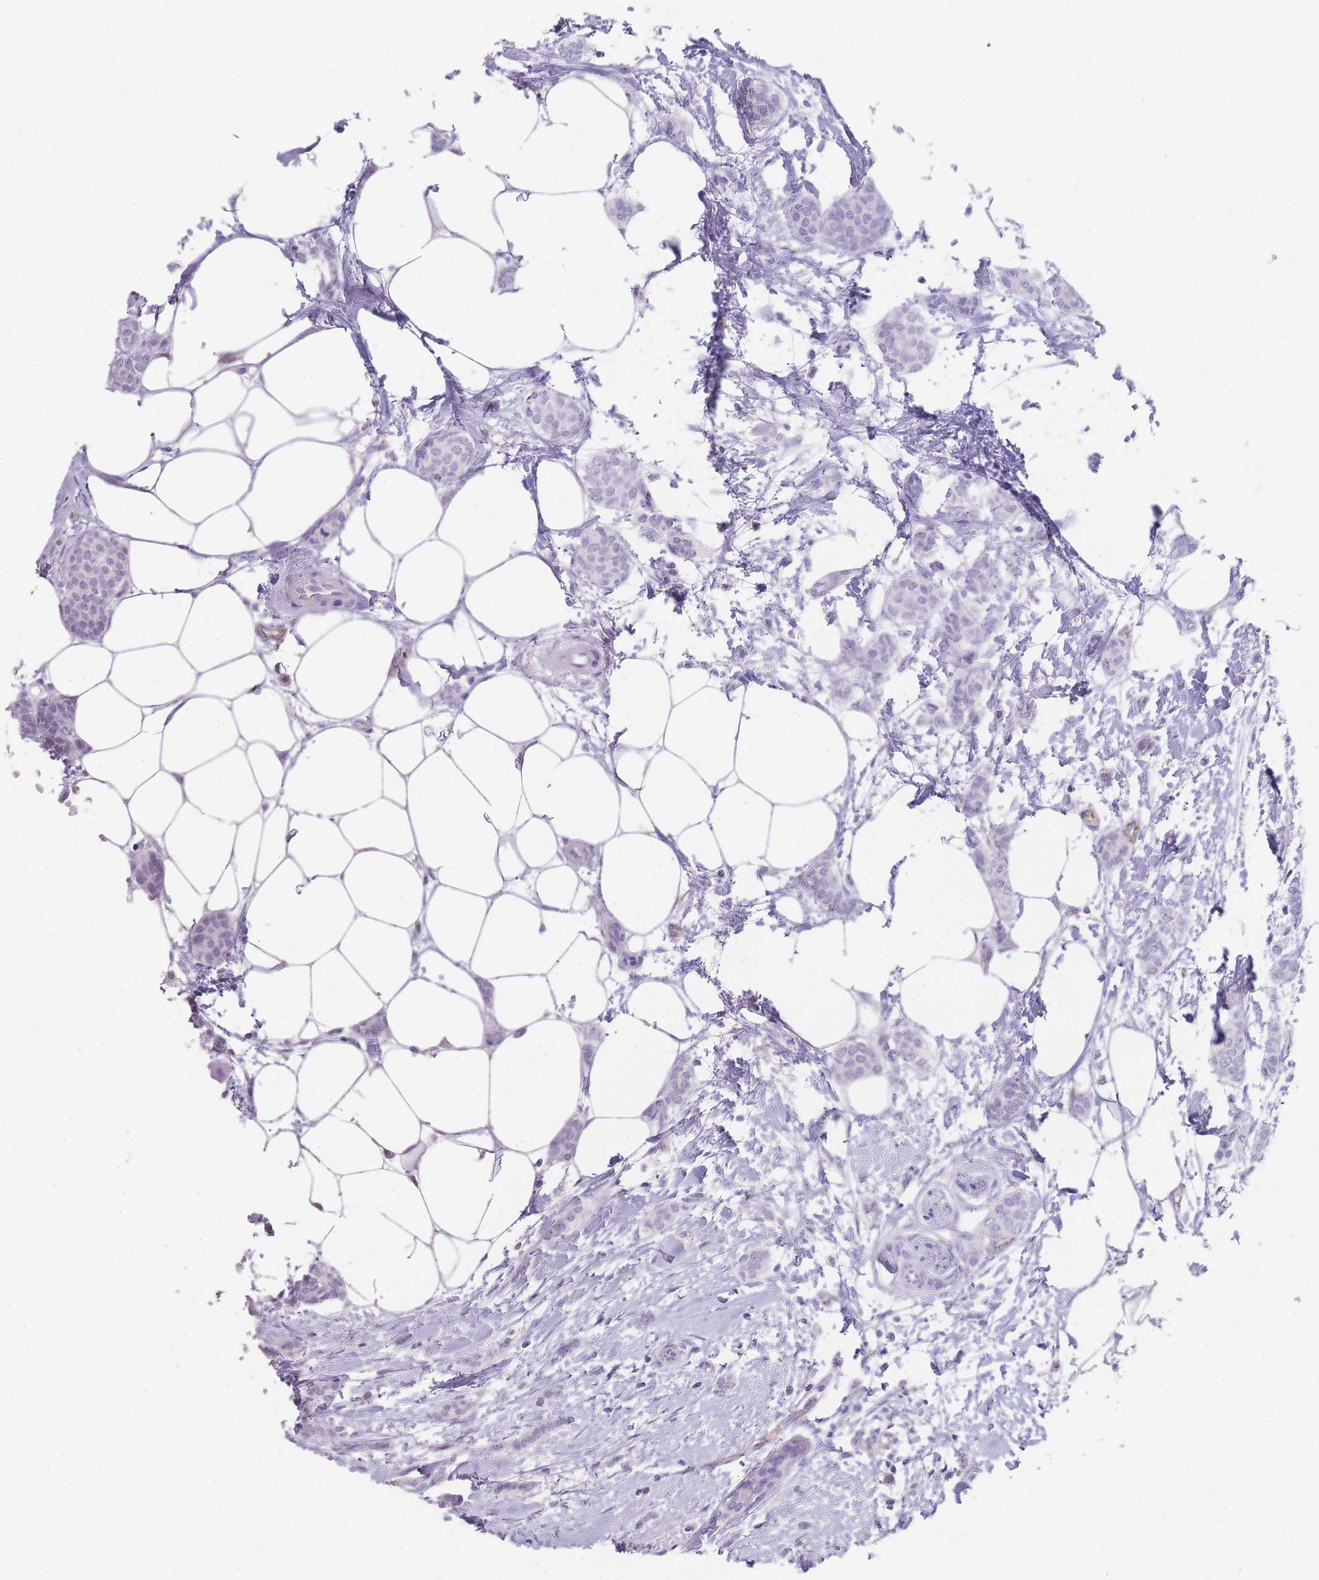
{"staining": {"intensity": "negative", "quantity": "none", "location": "none"}, "tissue": "breast cancer", "cell_type": "Tumor cells", "image_type": "cancer", "snomed": [{"axis": "morphology", "description": "Duct carcinoma"}, {"axis": "topography", "description": "Breast"}], "caption": "There is no significant positivity in tumor cells of intraductal carcinoma (breast). (DAB IHC with hematoxylin counter stain).", "gene": "RHO", "patient": {"sex": "female", "age": 72}}